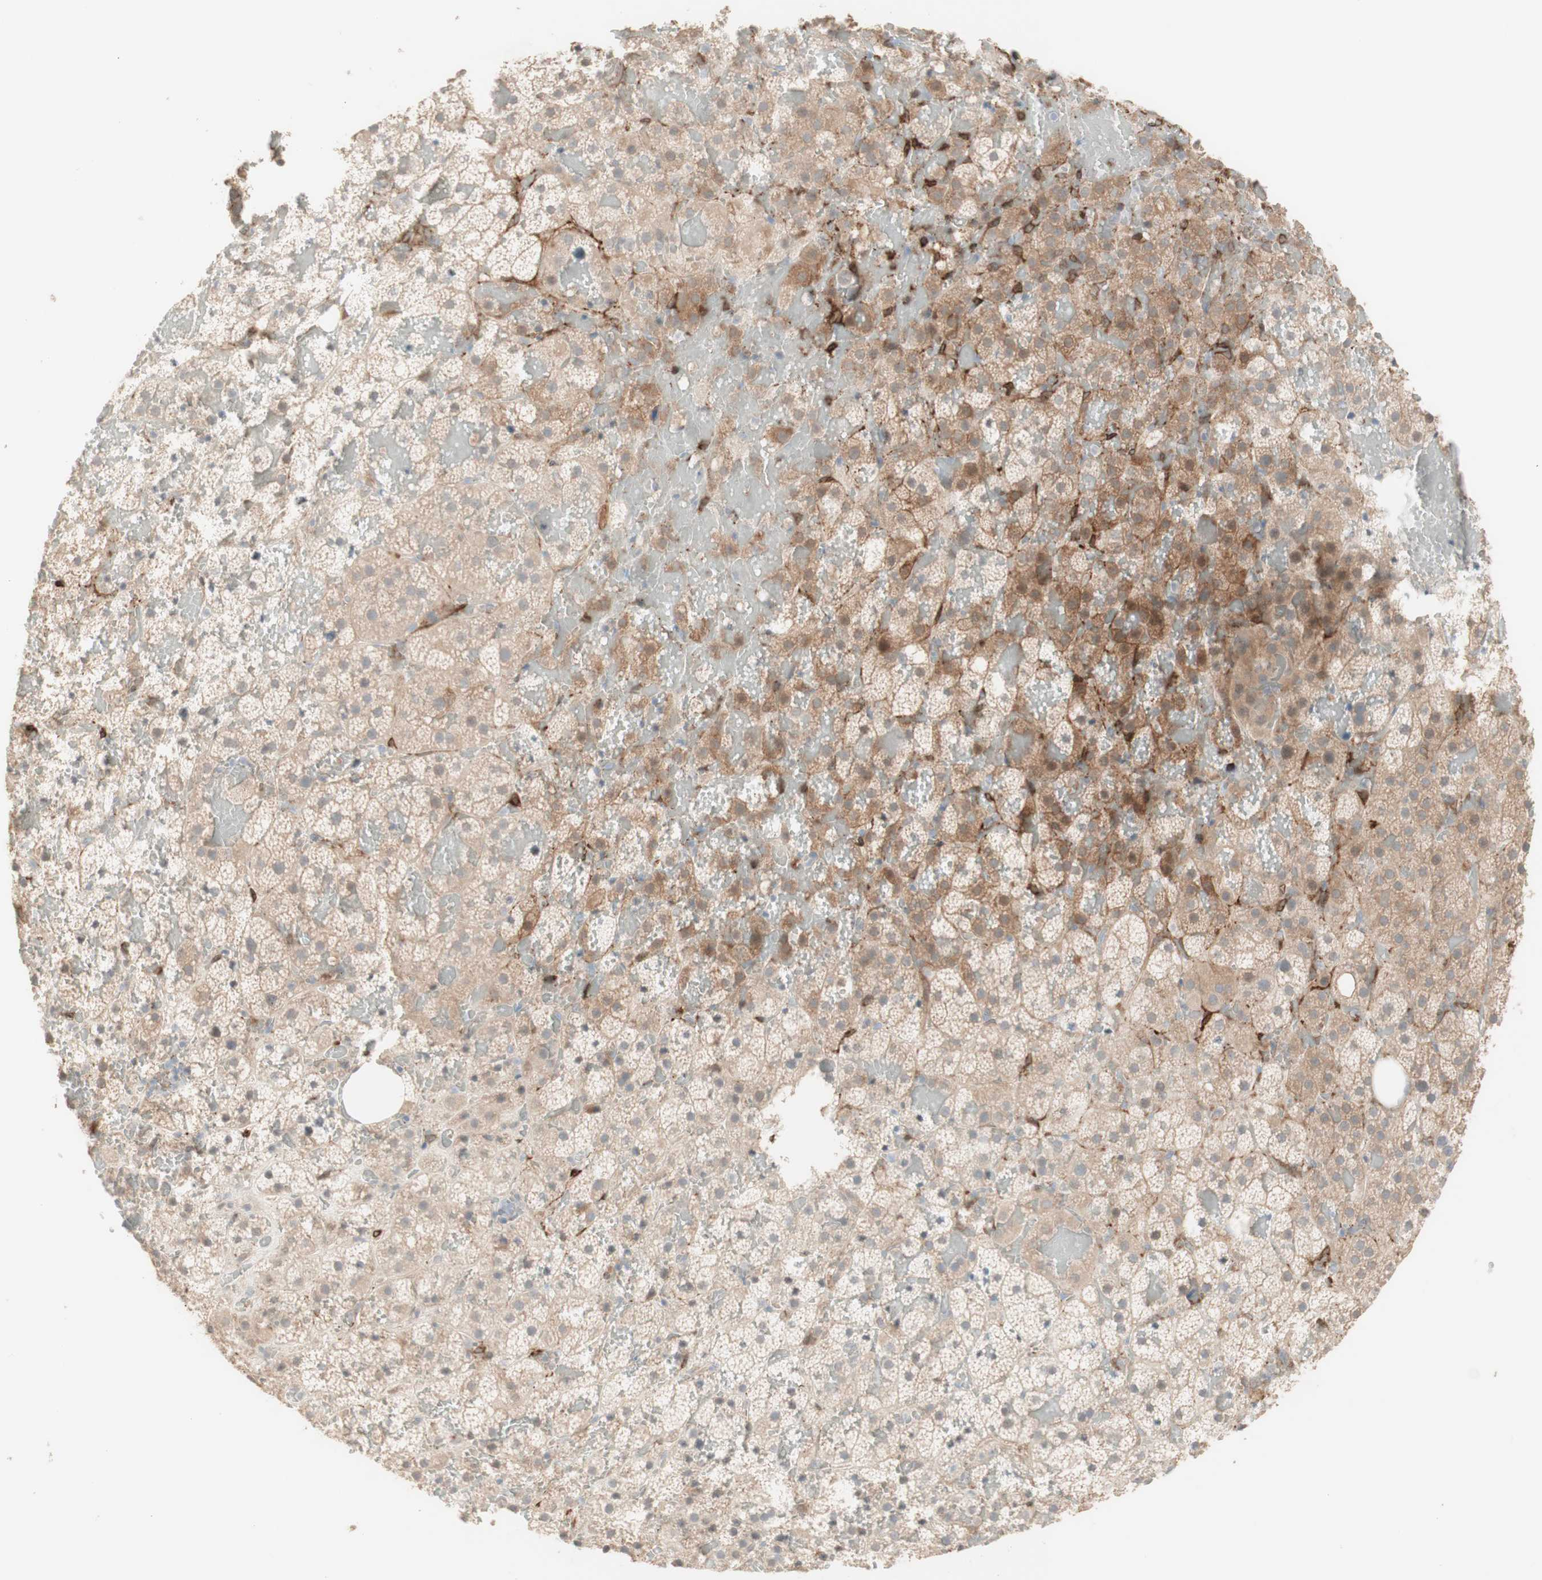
{"staining": {"intensity": "weak", "quantity": "25%-75%", "location": "cytoplasmic/membranous"}, "tissue": "adrenal gland", "cell_type": "Glandular cells", "image_type": "normal", "snomed": [{"axis": "morphology", "description": "Normal tissue, NOS"}, {"axis": "topography", "description": "Adrenal gland"}], "caption": "Immunohistochemistry staining of benign adrenal gland, which shows low levels of weak cytoplasmic/membranous positivity in approximately 25%-75% of glandular cells indicating weak cytoplasmic/membranous protein expression. The staining was performed using DAB (3,3'-diaminobenzidine) (brown) for protein detection and nuclei were counterstained in hematoxylin (blue).", "gene": "MUC3A", "patient": {"sex": "female", "age": 59}}